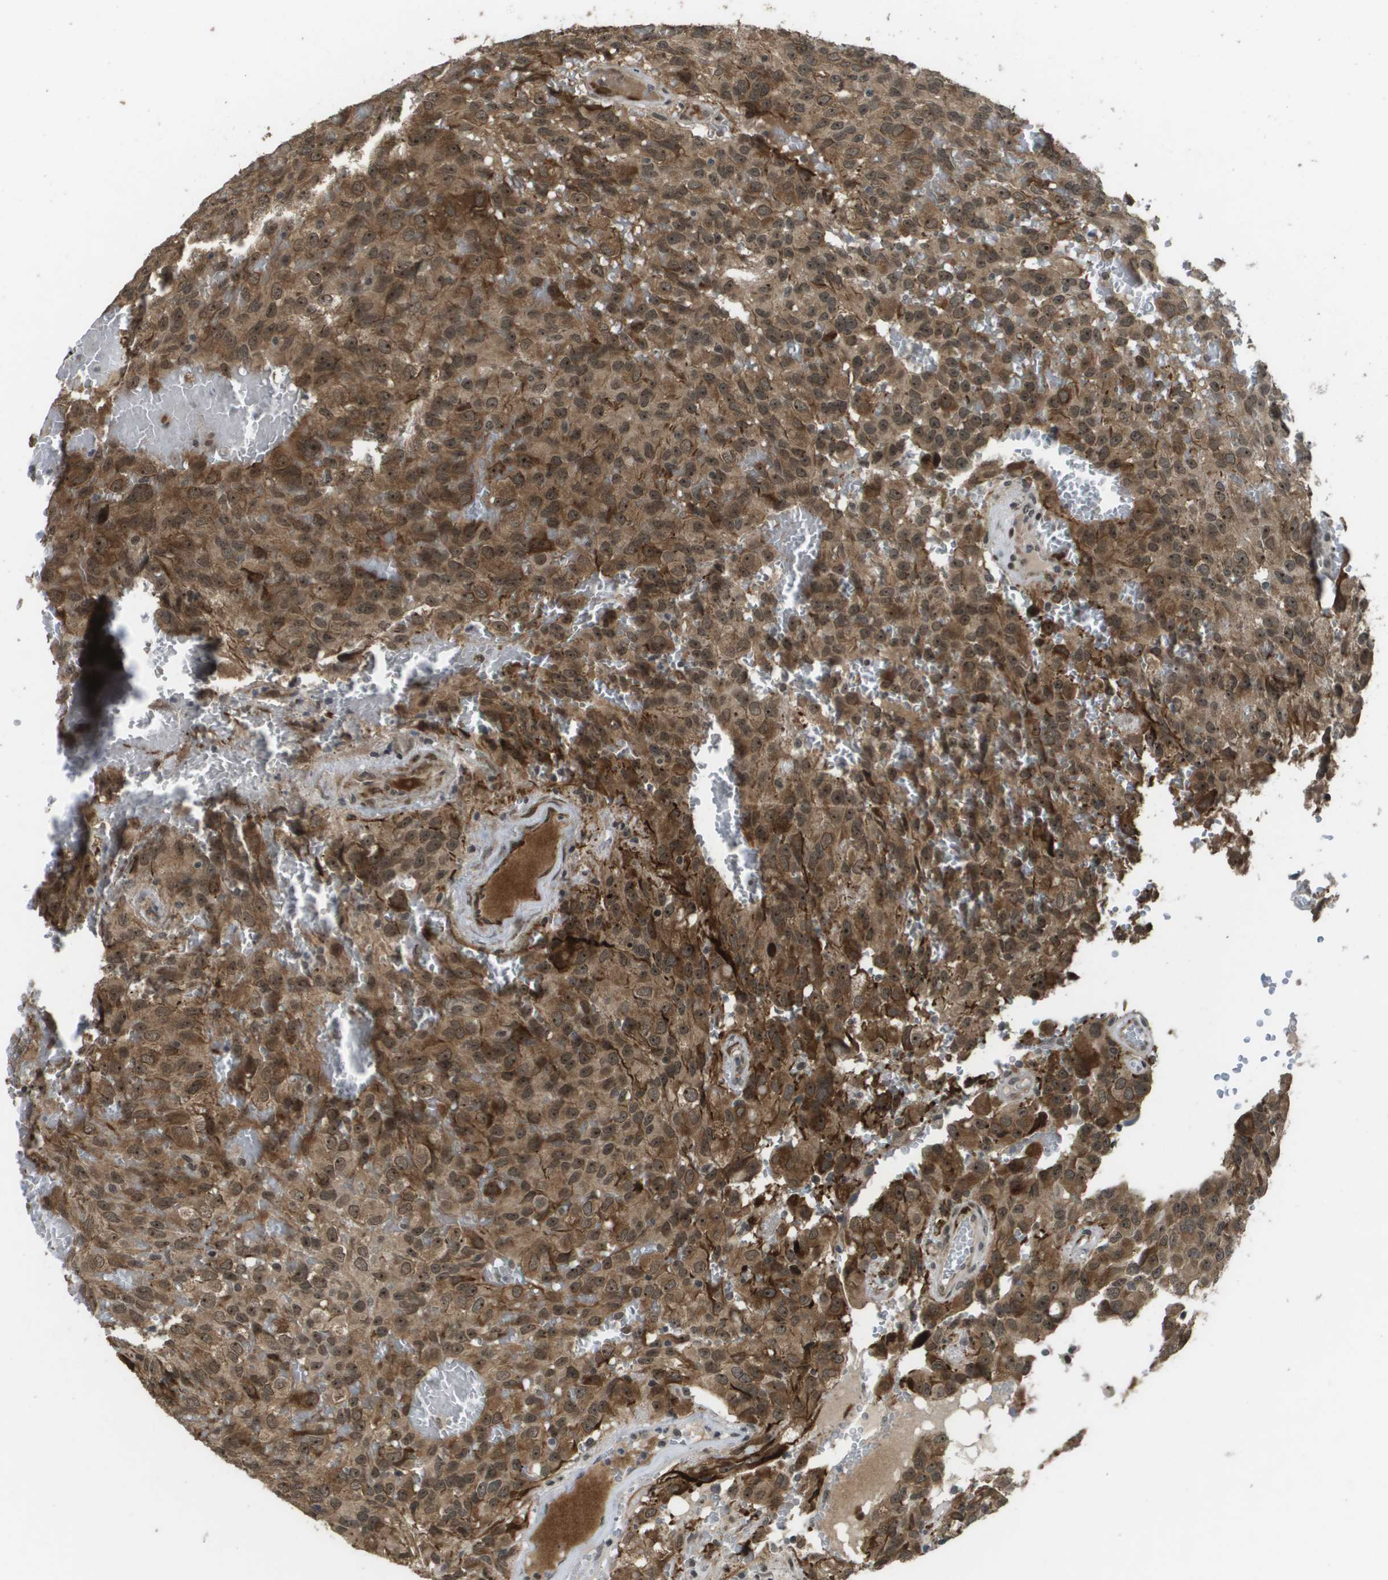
{"staining": {"intensity": "moderate", "quantity": ">75%", "location": "cytoplasmic/membranous,nuclear"}, "tissue": "glioma", "cell_type": "Tumor cells", "image_type": "cancer", "snomed": [{"axis": "morphology", "description": "Glioma, malignant, High grade"}, {"axis": "topography", "description": "Brain"}], "caption": "Protein expression analysis of human glioma reveals moderate cytoplasmic/membranous and nuclear staining in about >75% of tumor cells. The protein is shown in brown color, while the nuclei are stained blue.", "gene": "KAT5", "patient": {"sex": "male", "age": 32}}